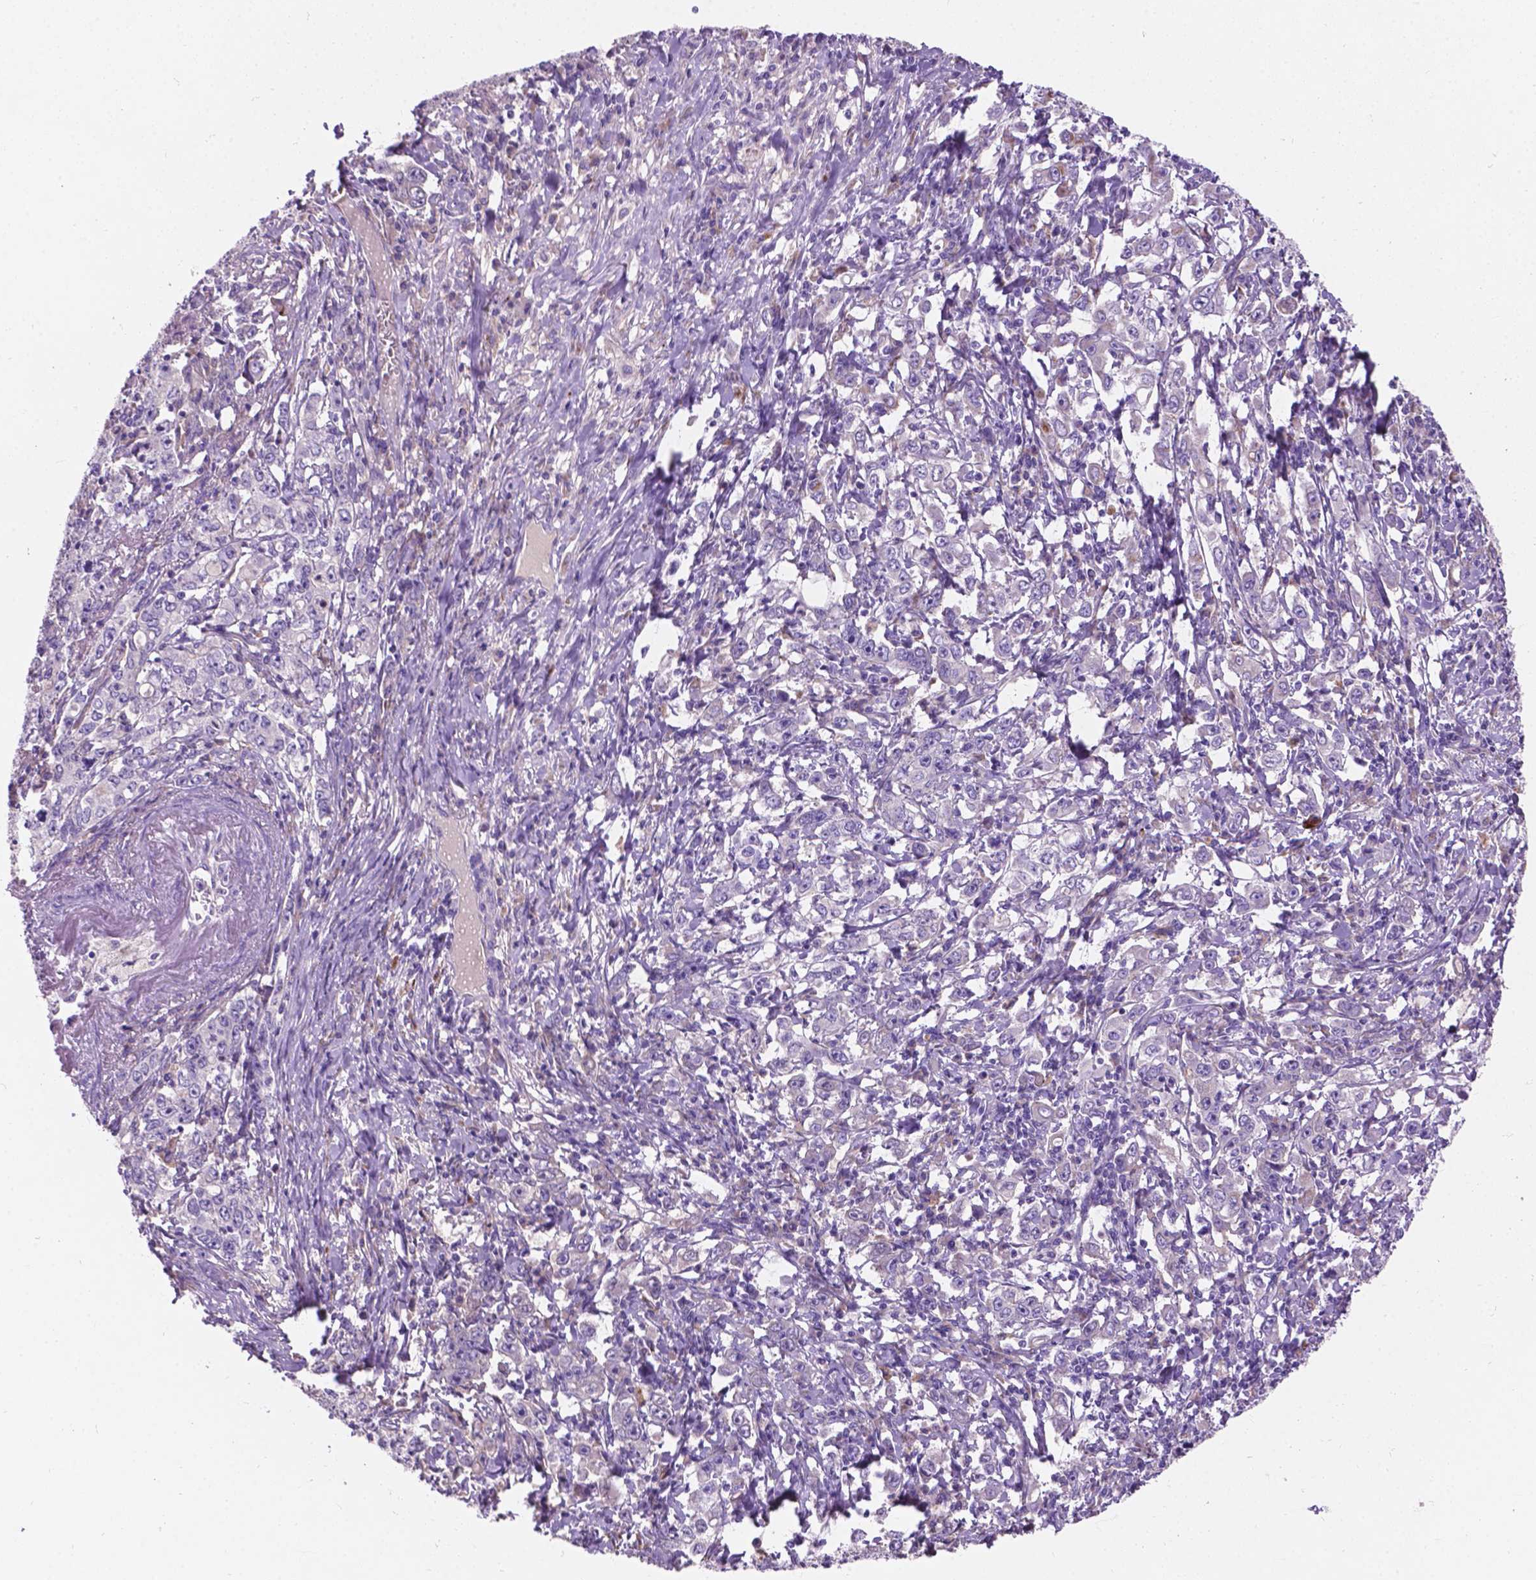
{"staining": {"intensity": "negative", "quantity": "none", "location": "none"}, "tissue": "stomach cancer", "cell_type": "Tumor cells", "image_type": "cancer", "snomed": [{"axis": "morphology", "description": "Adenocarcinoma, NOS"}, {"axis": "topography", "description": "Stomach, lower"}], "caption": "Human stomach cancer stained for a protein using IHC reveals no expression in tumor cells.", "gene": "NOXO1", "patient": {"sex": "female", "age": 72}}